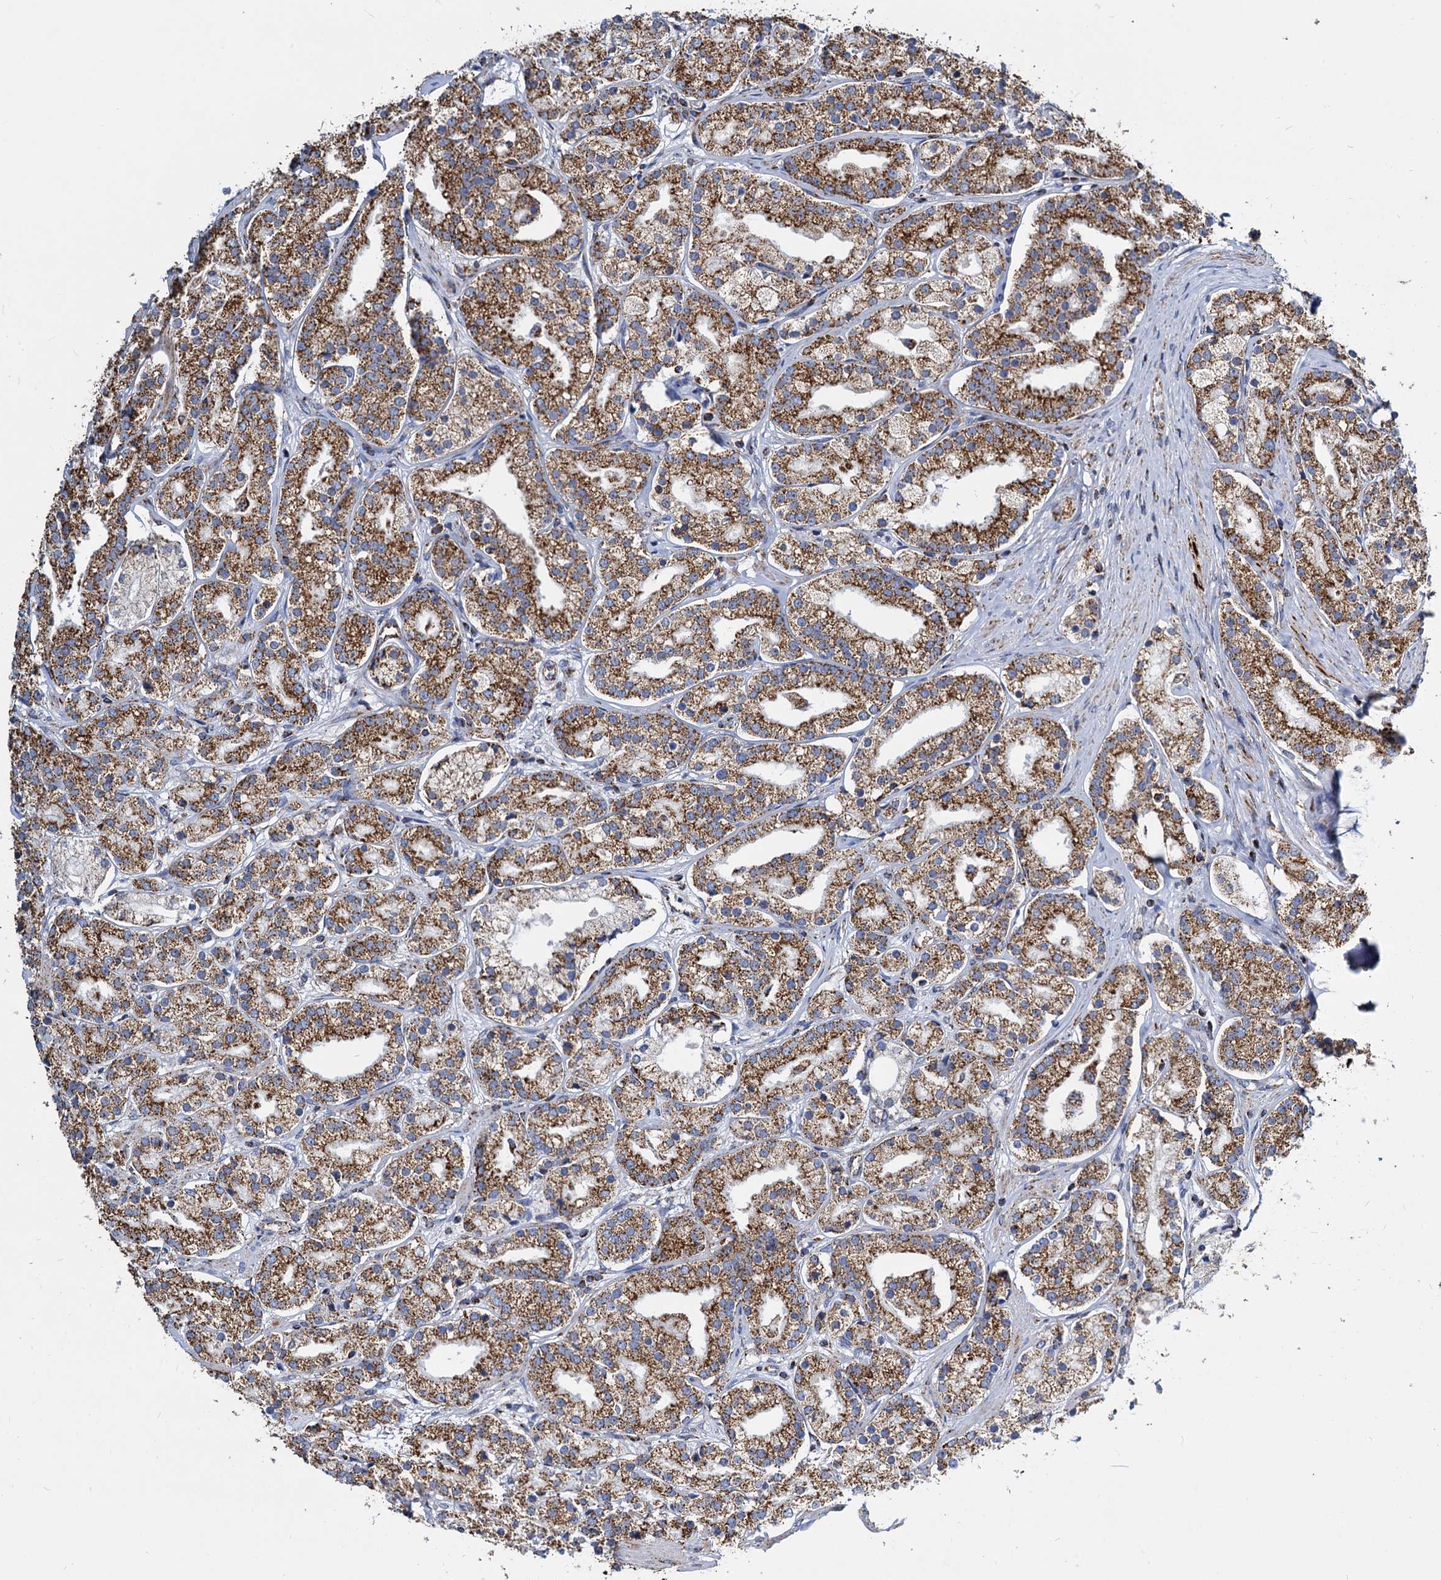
{"staining": {"intensity": "moderate", "quantity": ">75%", "location": "cytoplasmic/membranous"}, "tissue": "prostate cancer", "cell_type": "Tumor cells", "image_type": "cancer", "snomed": [{"axis": "morphology", "description": "Adenocarcinoma, High grade"}, {"axis": "topography", "description": "Prostate"}], "caption": "Immunohistochemical staining of prostate cancer (adenocarcinoma (high-grade)) exhibits moderate cytoplasmic/membranous protein staining in about >75% of tumor cells.", "gene": "TIMM10", "patient": {"sex": "male", "age": 69}}